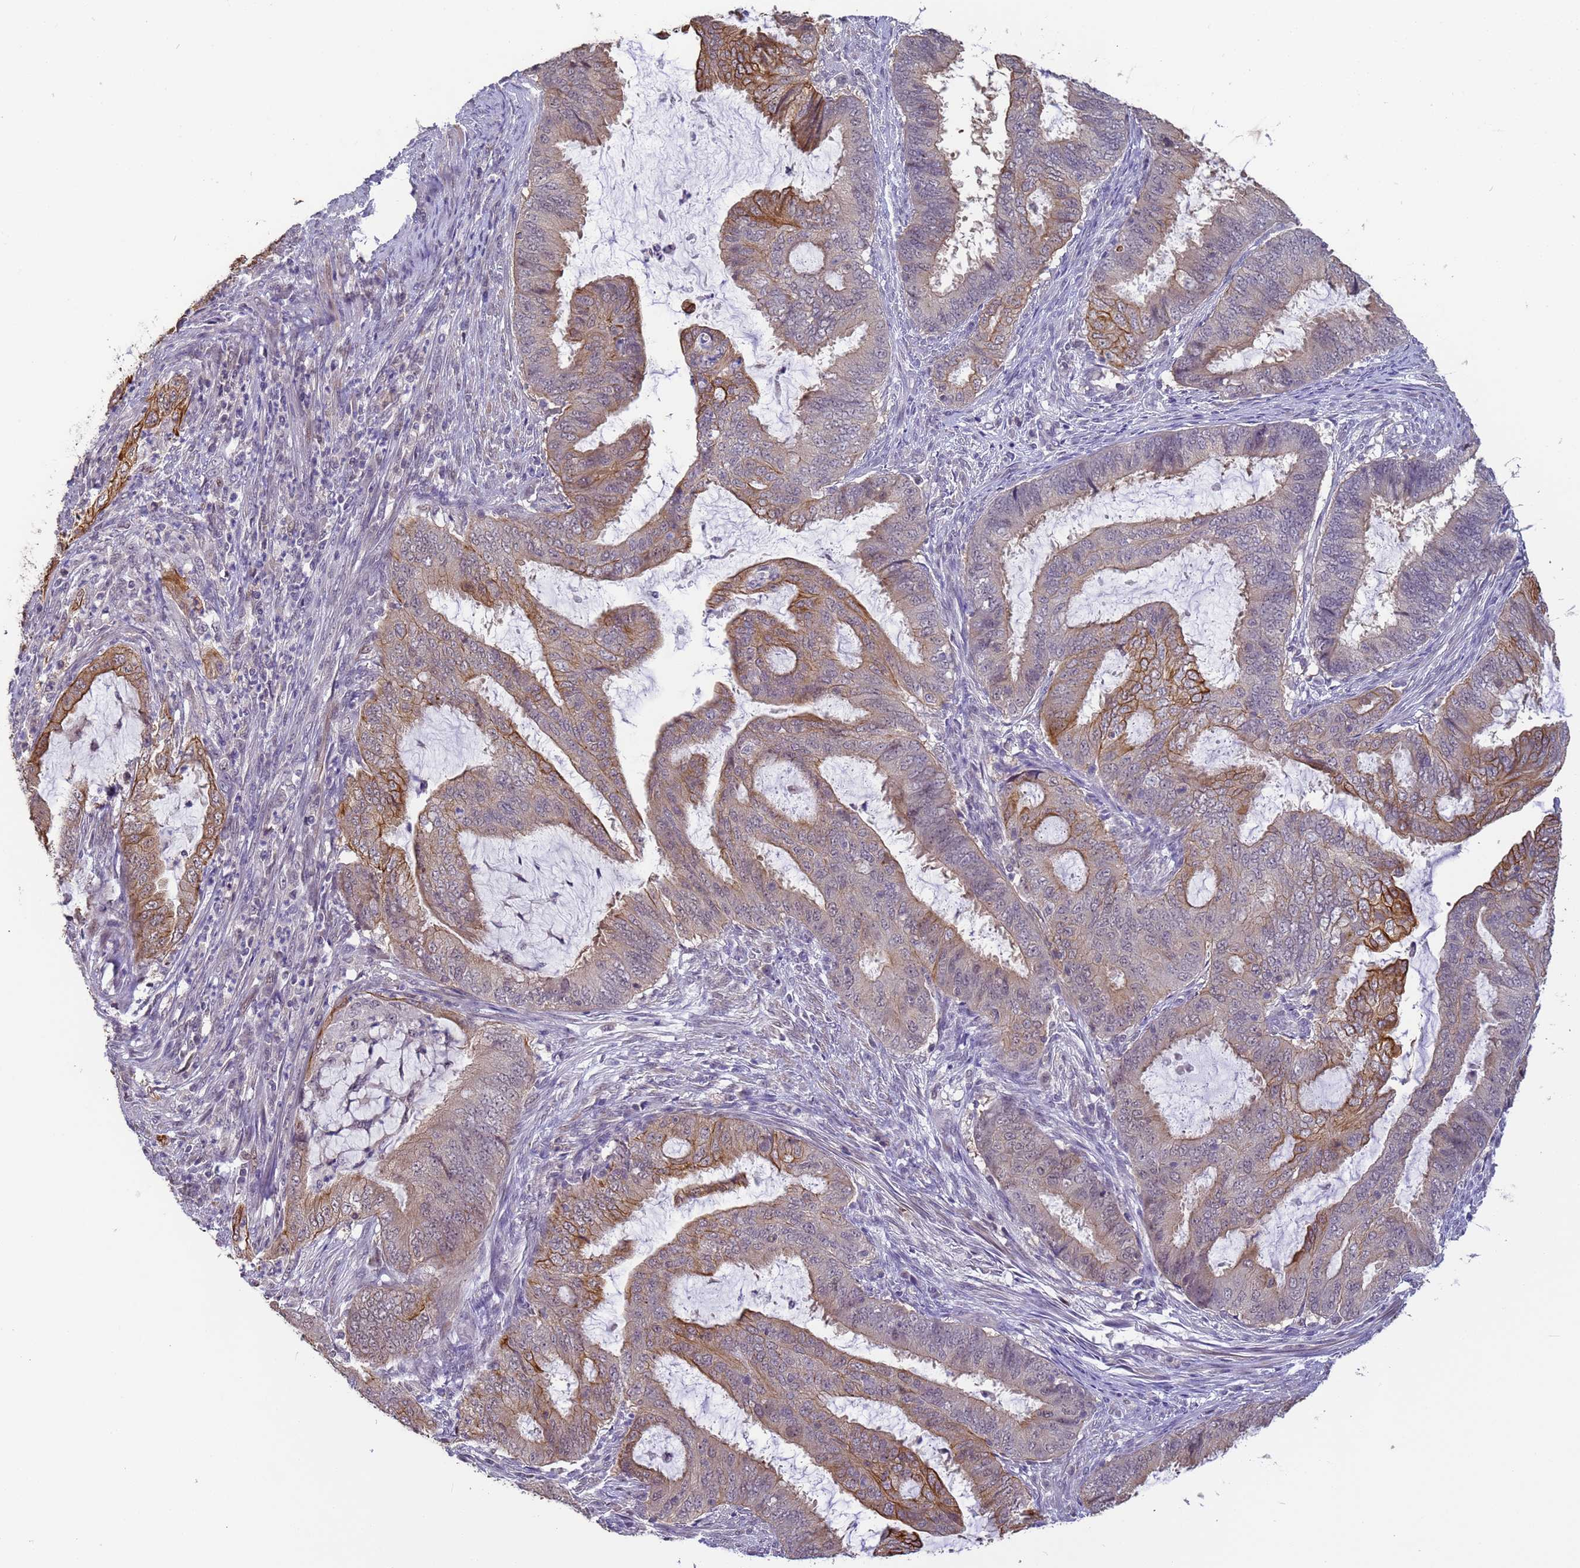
{"staining": {"intensity": "moderate", "quantity": "25%-75%", "location": "cytoplasmic/membranous"}, "tissue": "endometrial cancer", "cell_type": "Tumor cells", "image_type": "cancer", "snomed": [{"axis": "morphology", "description": "Adenocarcinoma, NOS"}, {"axis": "topography", "description": "Endometrium"}], "caption": "Protein staining exhibits moderate cytoplasmic/membranous staining in approximately 25%-75% of tumor cells in endometrial adenocarcinoma.", "gene": "VWA3A", "patient": {"sex": "female", "age": 51}}